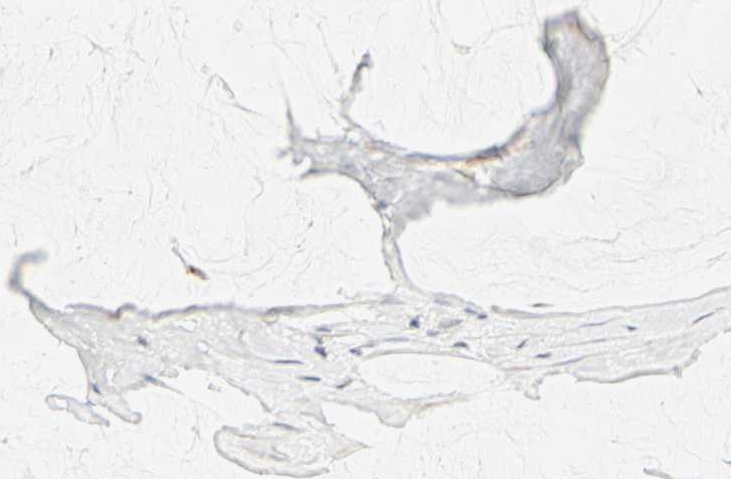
{"staining": {"intensity": "weak", "quantity": "25%-75%", "location": "cytoplasmic/membranous"}, "tissue": "ovarian cancer", "cell_type": "Tumor cells", "image_type": "cancer", "snomed": [{"axis": "morphology", "description": "Cystadenocarcinoma, mucinous, NOS"}, {"axis": "topography", "description": "Ovary"}], "caption": "An immunohistochemistry image of neoplastic tissue is shown. Protein staining in brown labels weak cytoplasmic/membranous positivity in ovarian cancer within tumor cells.", "gene": "GNRH2", "patient": {"sex": "female", "age": 39}}